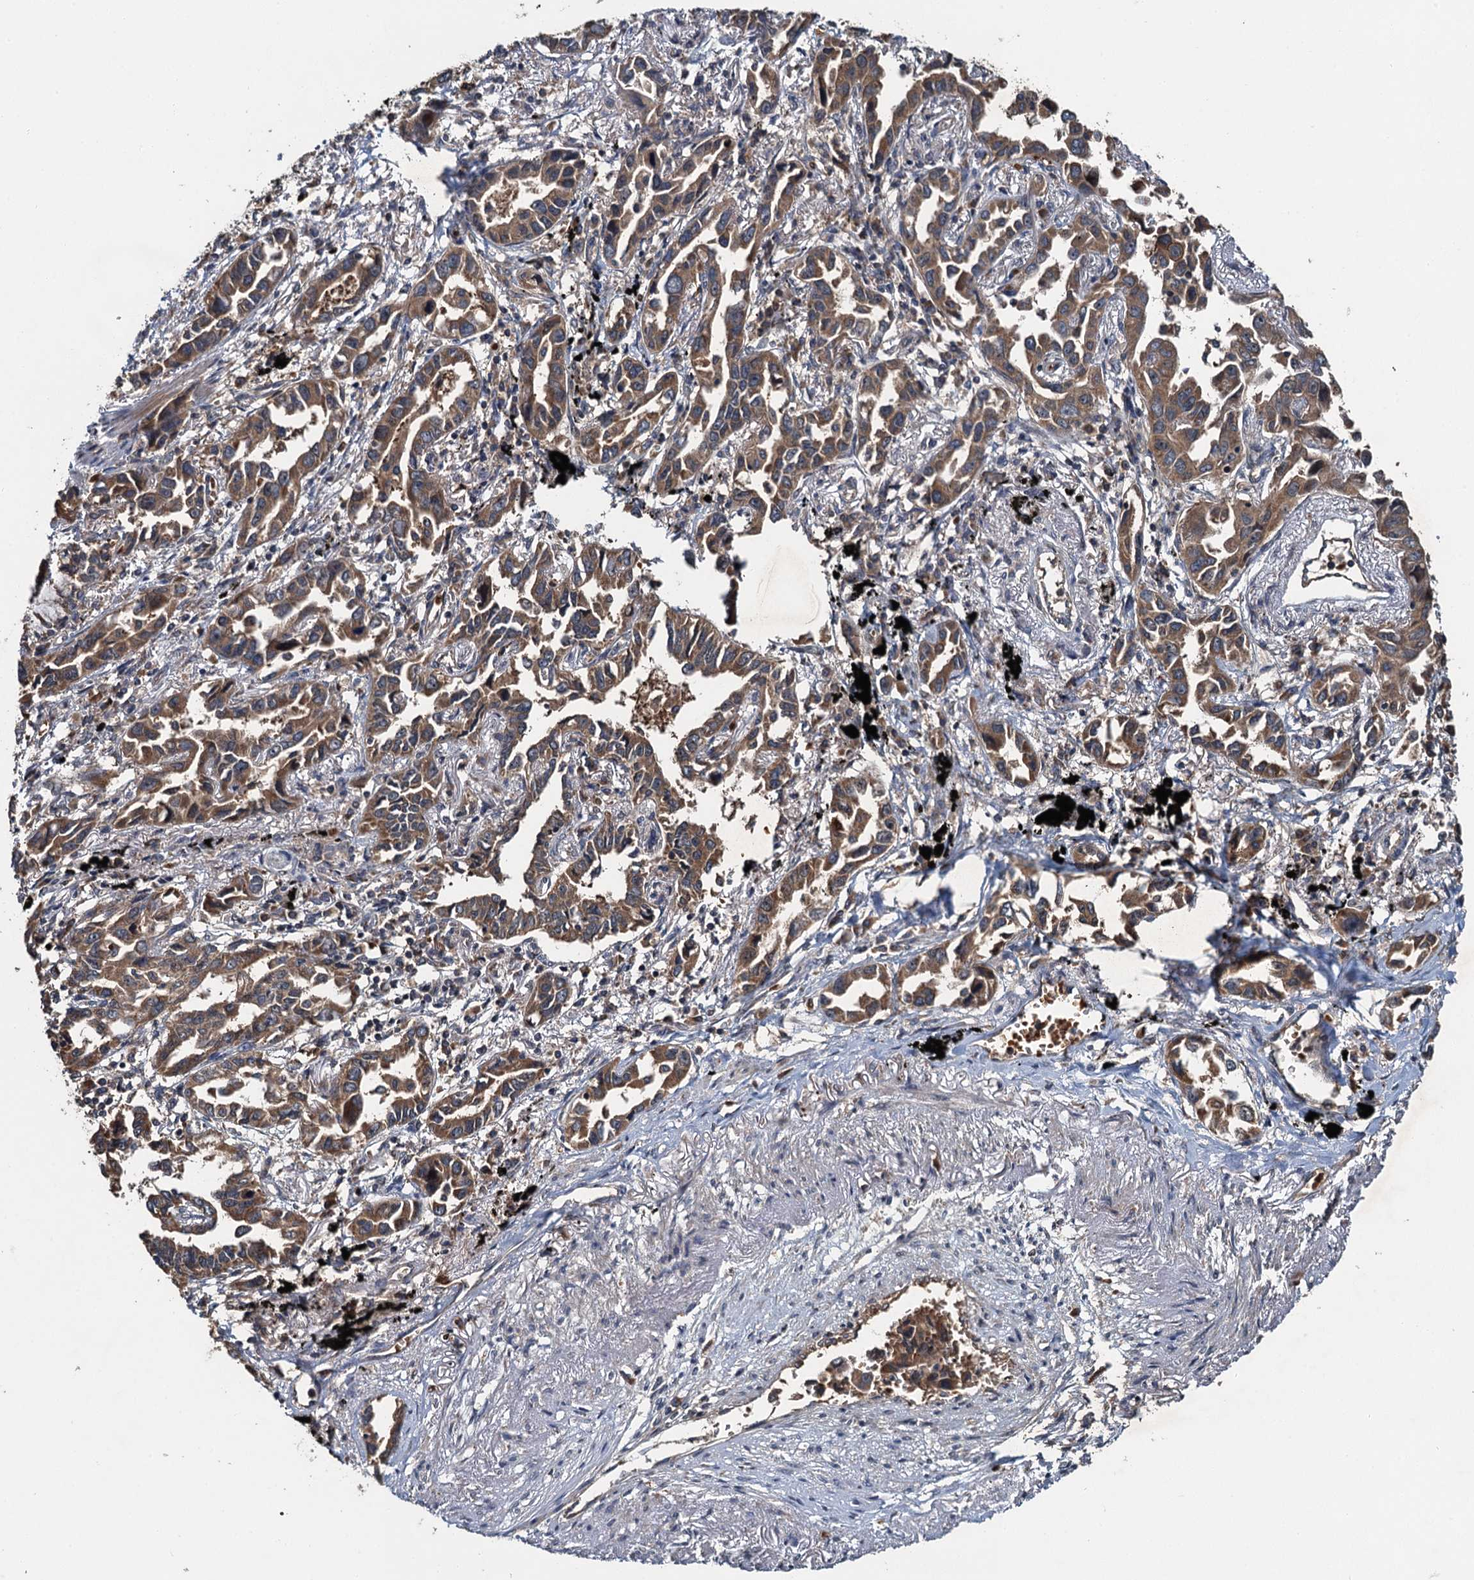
{"staining": {"intensity": "moderate", "quantity": ">75%", "location": "cytoplasmic/membranous"}, "tissue": "lung cancer", "cell_type": "Tumor cells", "image_type": "cancer", "snomed": [{"axis": "morphology", "description": "Adenocarcinoma, NOS"}, {"axis": "topography", "description": "Lung"}], "caption": "DAB immunohistochemical staining of lung adenocarcinoma shows moderate cytoplasmic/membranous protein expression in approximately >75% of tumor cells.", "gene": "SNX32", "patient": {"sex": "male", "age": 67}}